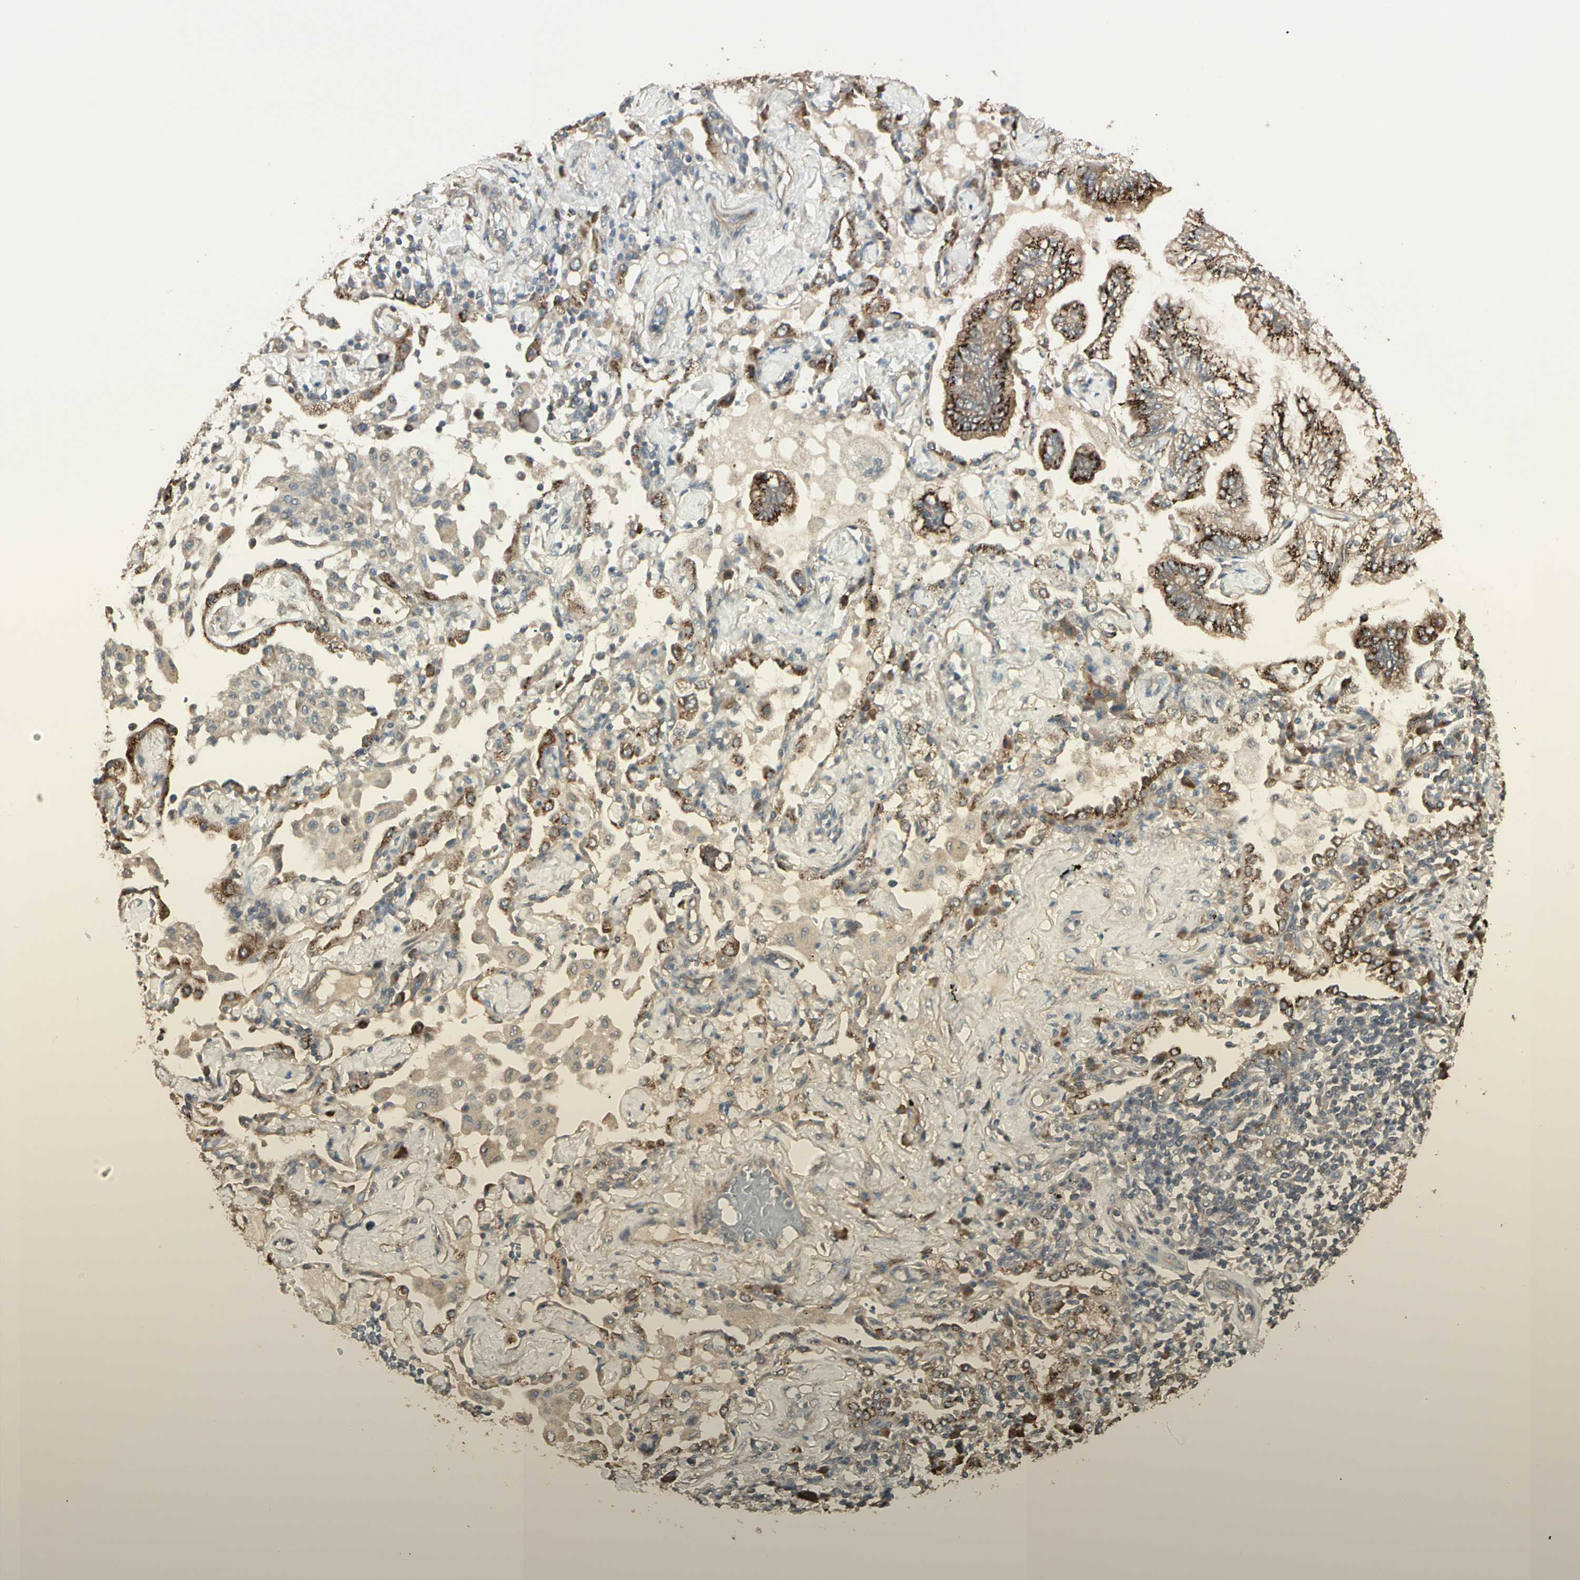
{"staining": {"intensity": "strong", "quantity": ">75%", "location": "cytoplasmic/membranous"}, "tissue": "lung cancer", "cell_type": "Tumor cells", "image_type": "cancer", "snomed": [{"axis": "morphology", "description": "Normal tissue, NOS"}, {"axis": "morphology", "description": "Adenocarcinoma, NOS"}, {"axis": "topography", "description": "Bronchus"}, {"axis": "topography", "description": "Lung"}], "caption": "Immunohistochemistry of adenocarcinoma (lung) displays high levels of strong cytoplasmic/membranous expression in about >75% of tumor cells.", "gene": "GALNT3", "patient": {"sex": "female", "age": 70}}